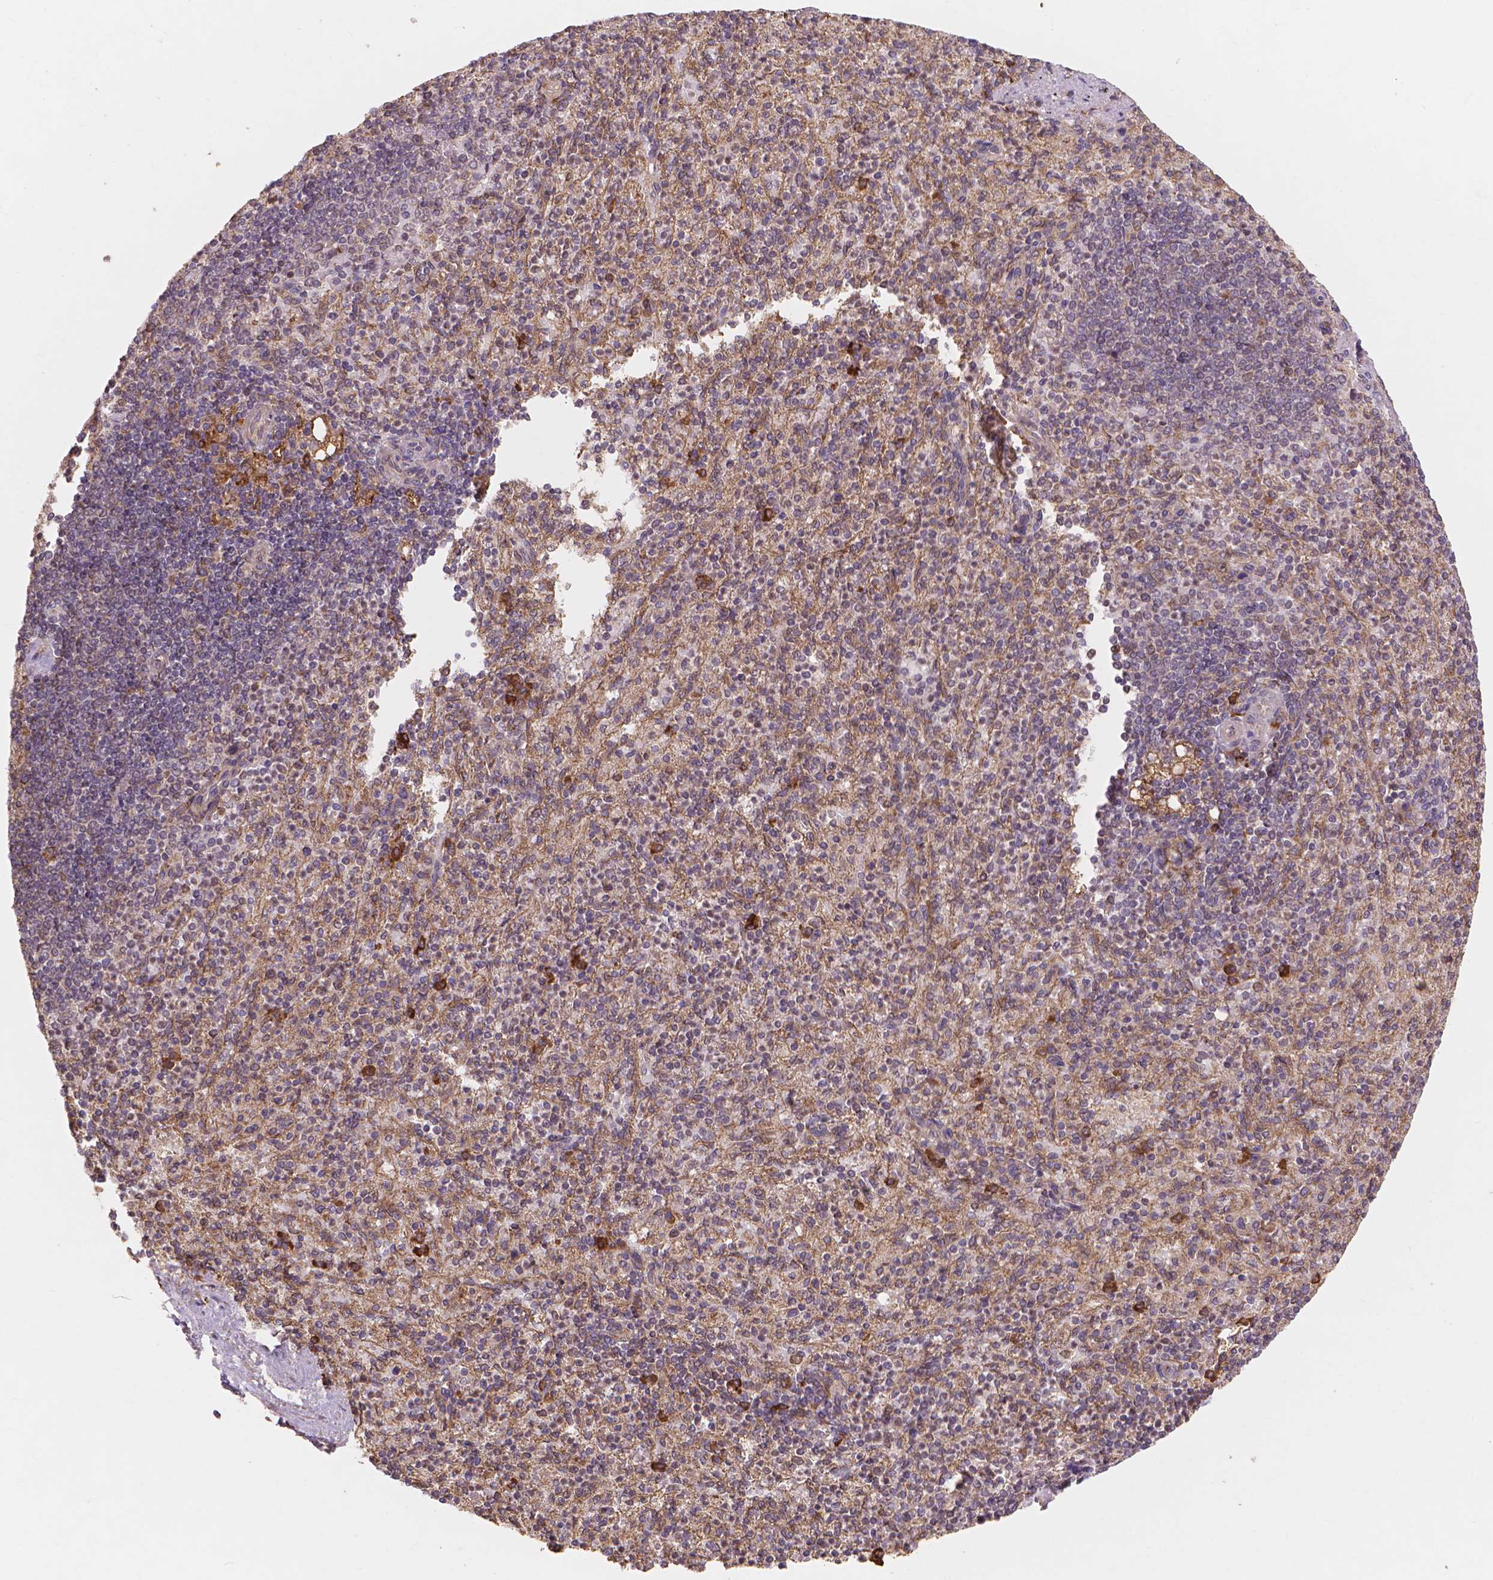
{"staining": {"intensity": "moderate", "quantity": ">75%", "location": "cytoplasmic/membranous"}, "tissue": "spleen", "cell_type": "Cells in red pulp", "image_type": "normal", "snomed": [{"axis": "morphology", "description": "Normal tissue, NOS"}, {"axis": "topography", "description": "Spleen"}], "caption": "Spleen stained with IHC demonstrates moderate cytoplasmic/membranous positivity in about >75% of cells in red pulp. (Brightfield microscopy of DAB IHC at high magnification).", "gene": "TAB2", "patient": {"sex": "female", "age": 74}}